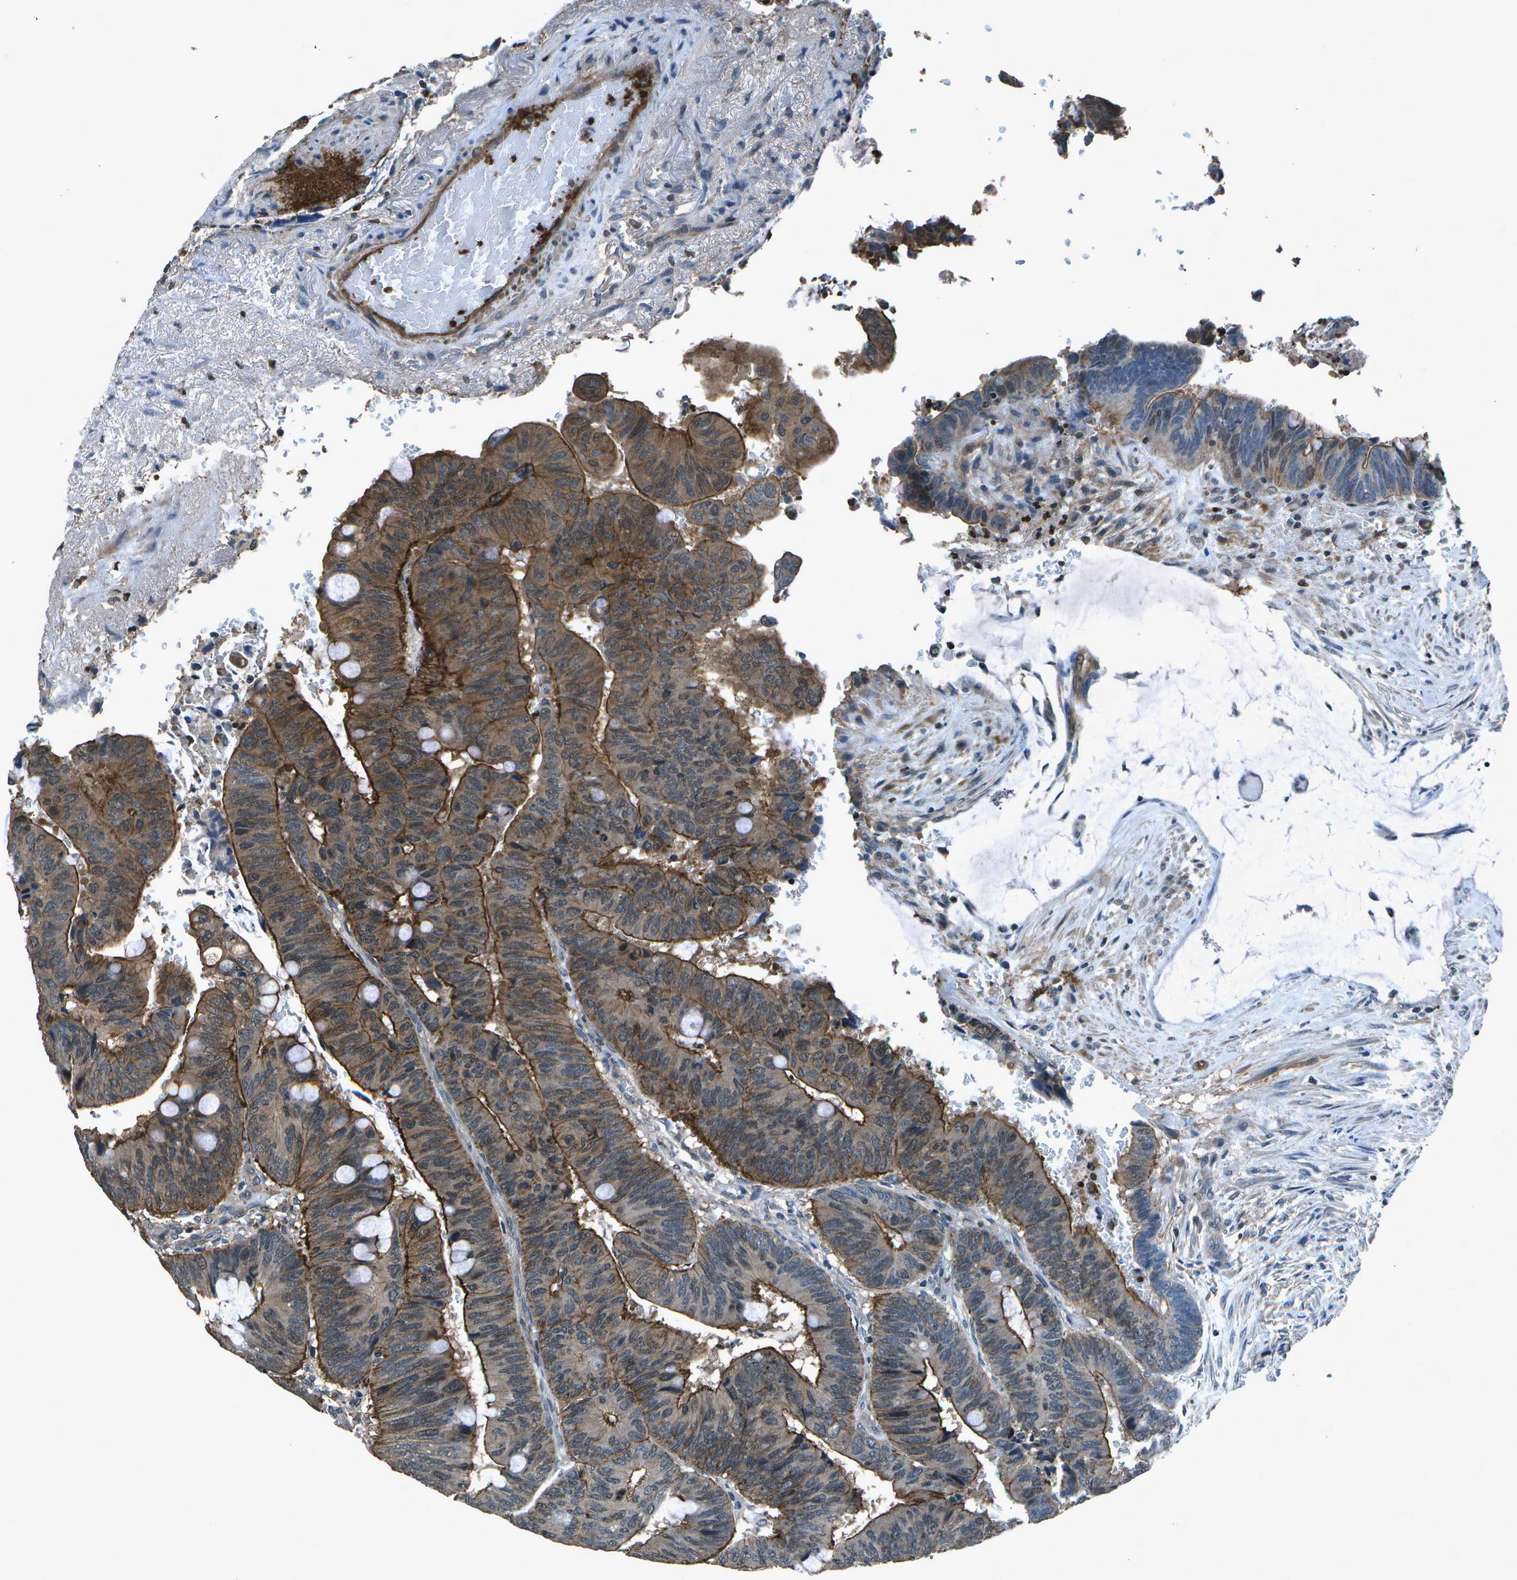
{"staining": {"intensity": "moderate", "quantity": "25%-75%", "location": "cytoplasmic/membranous"}, "tissue": "colorectal cancer", "cell_type": "Tumor cells", "image_type": "cancer", "snomed": [{"axis": "morphology", "description": "Normal tissue, NOS"}, {"axis": "morphology", "description": "Adenocarcinoma, NOS"}, {"axis": "topography", "description": "Rectum"}], "caption": "The immunohistochemical stain shows moderate cytoplasmic/membranous expression in tumor cells of adenocarcinoma (colorectal) tissue. (Brightfield microscopy of DAB IHC at high magnification).", "gene": "PDLIM1", "patient": {"sex": "male", "age": 92}}